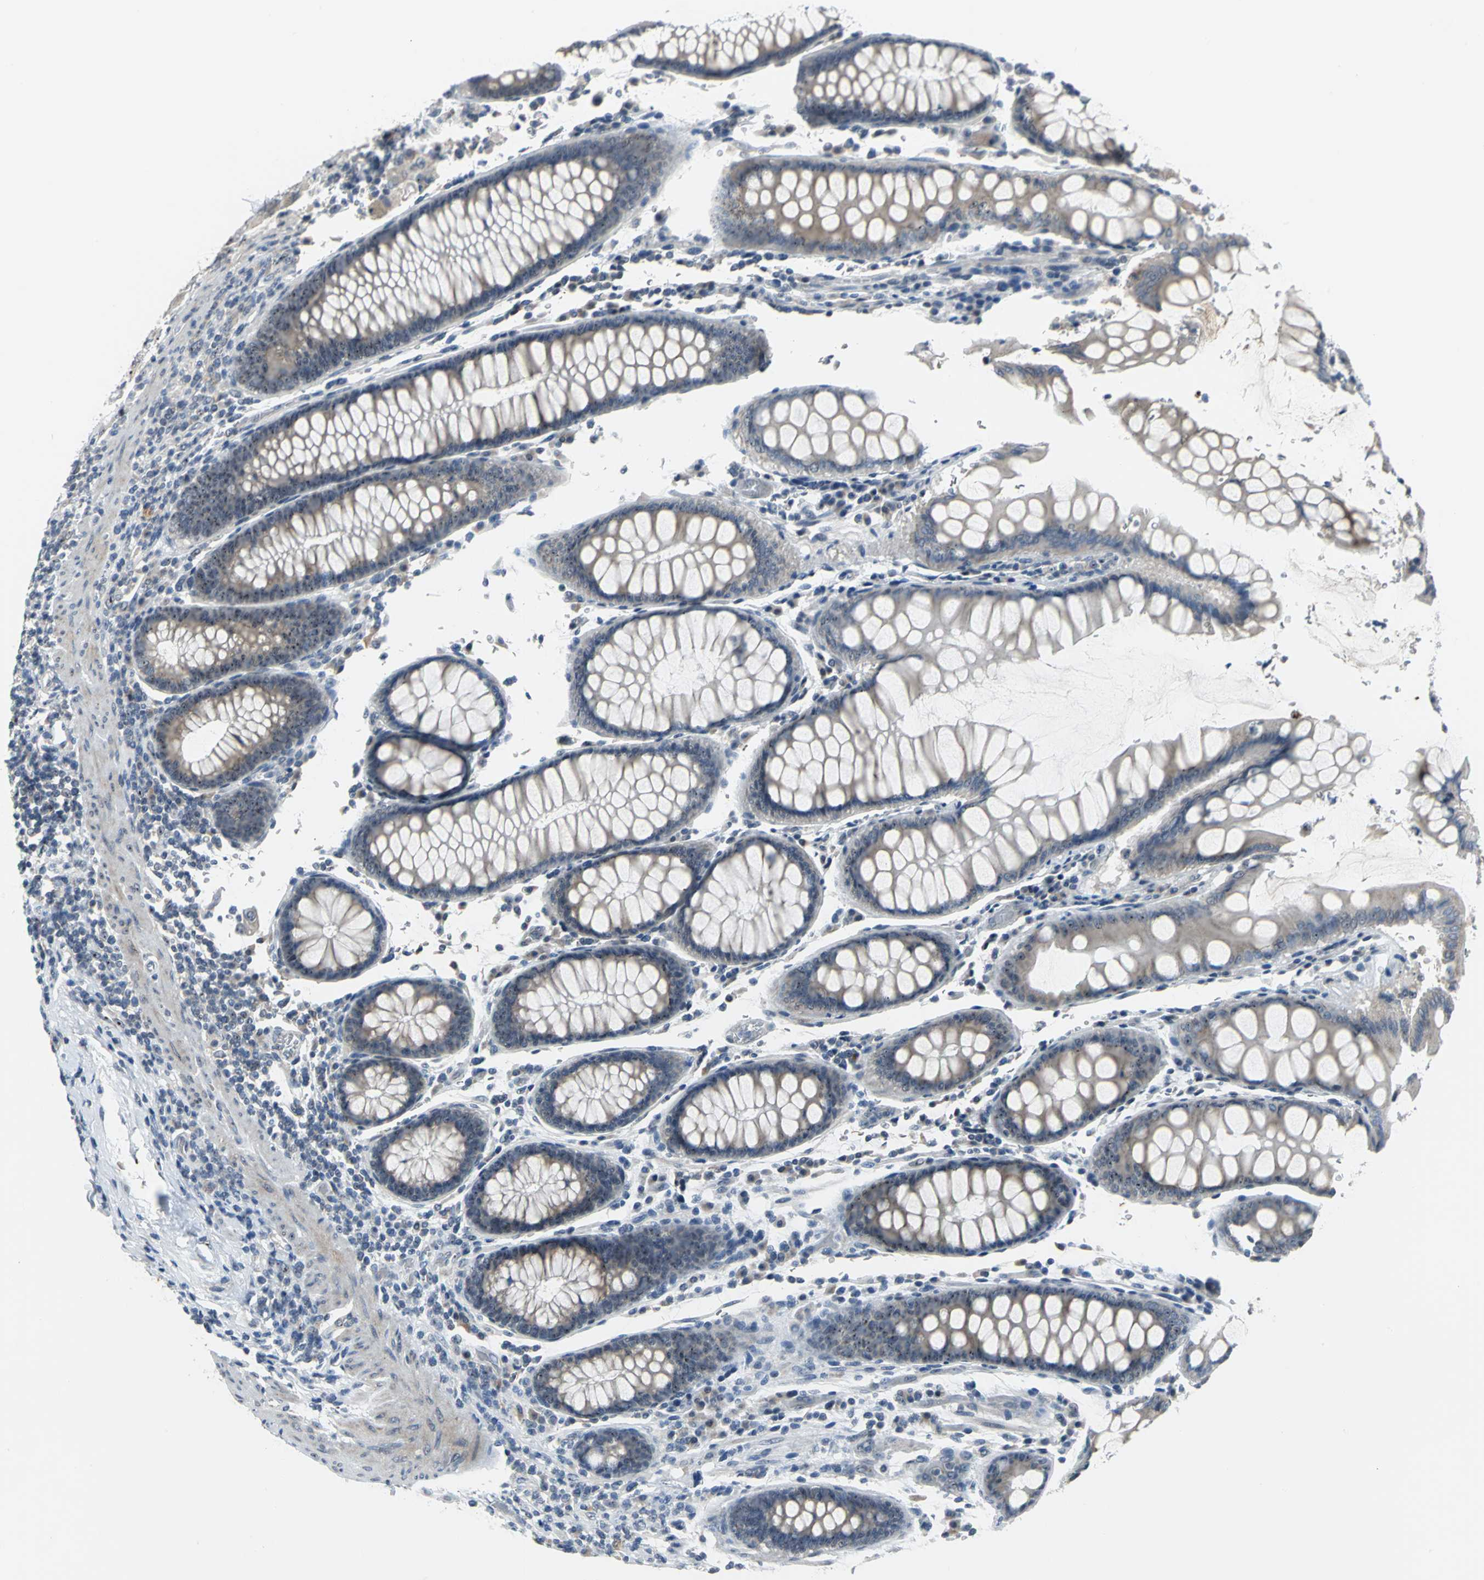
{"staining": {"intensity": "moderate", "quantity": ">75%", "location": "nuclear"}, "tissue": "colorectal cancer", "cell_type": "Tumor cells", "image_type": "cancer", "snomed": [{"axis": "morphology", "description": "Normal tissue, NOS"}, {"axis": "morphology", "description": "Adenocarcinoma, NOS"}, {"axis": "topography", "description": "Colon"}], "caption": "Moderate nuclear expression for a protein is identified in approximately >75% of tumor cells of adenocarcinoma (colorectal) using IHC.", "gene": "MYBBP1A", "patient": {"sex": "male", "age": 82}}